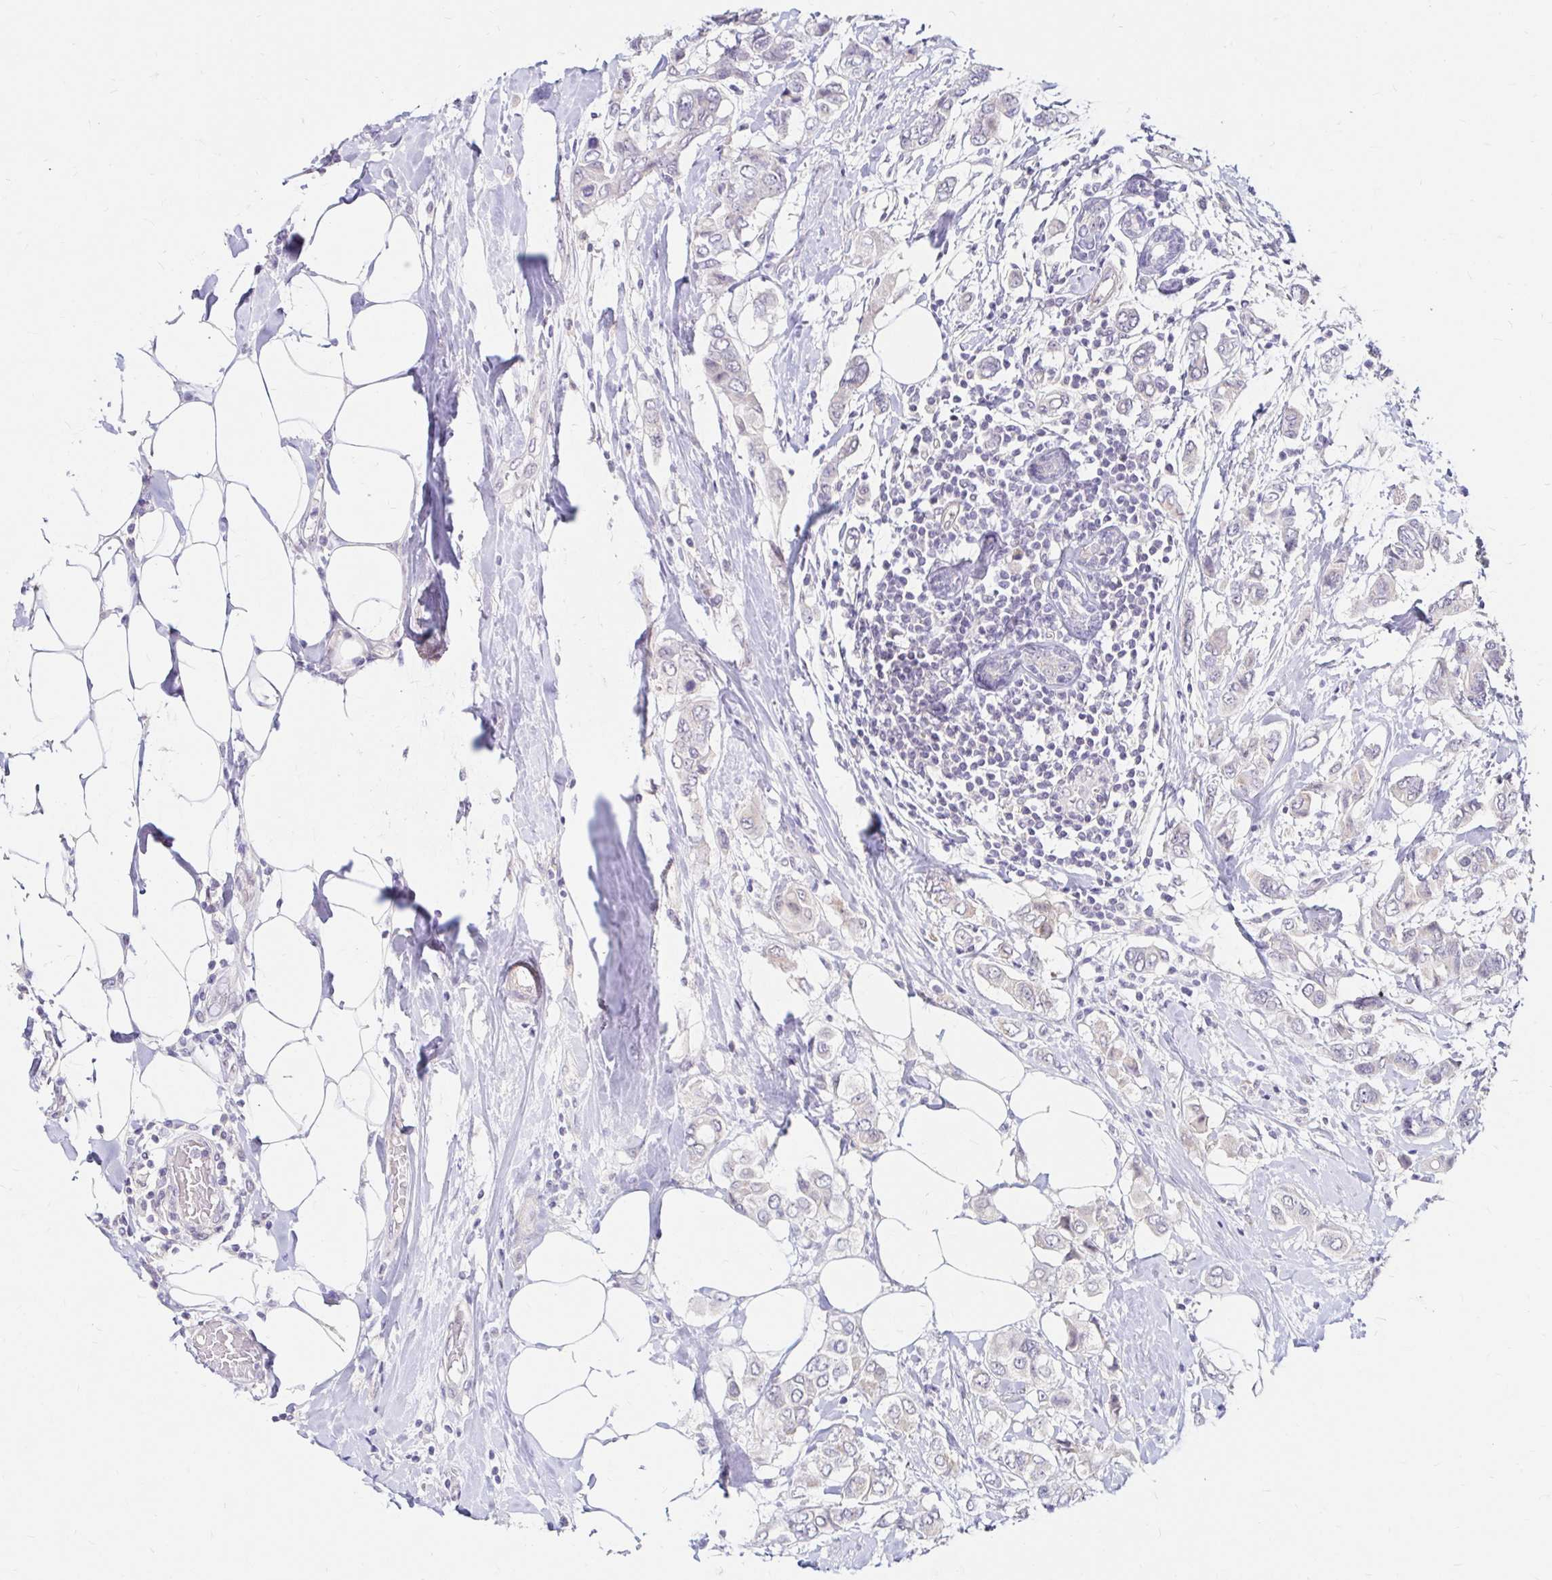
{"staining": {"intensity": "negative", "quantity": "none", "location": "none"}, "tissue": "breast cancer", "cell_type": "Tumor cells", "image_type": "cancer", "snomed": [{"axis": "morphology", "description": "Lobular carcinoma"}, {"axis": "topography", "description": "Breast"}], "caption": "IHC micrograph of neoplastic tissue: breast cancer (lobular carcinoma) stained with DAB shows no significant protein expression in tumor cells.", "gene": "GUCY1A1", "patient": {"sex": "female", "age": 51}}